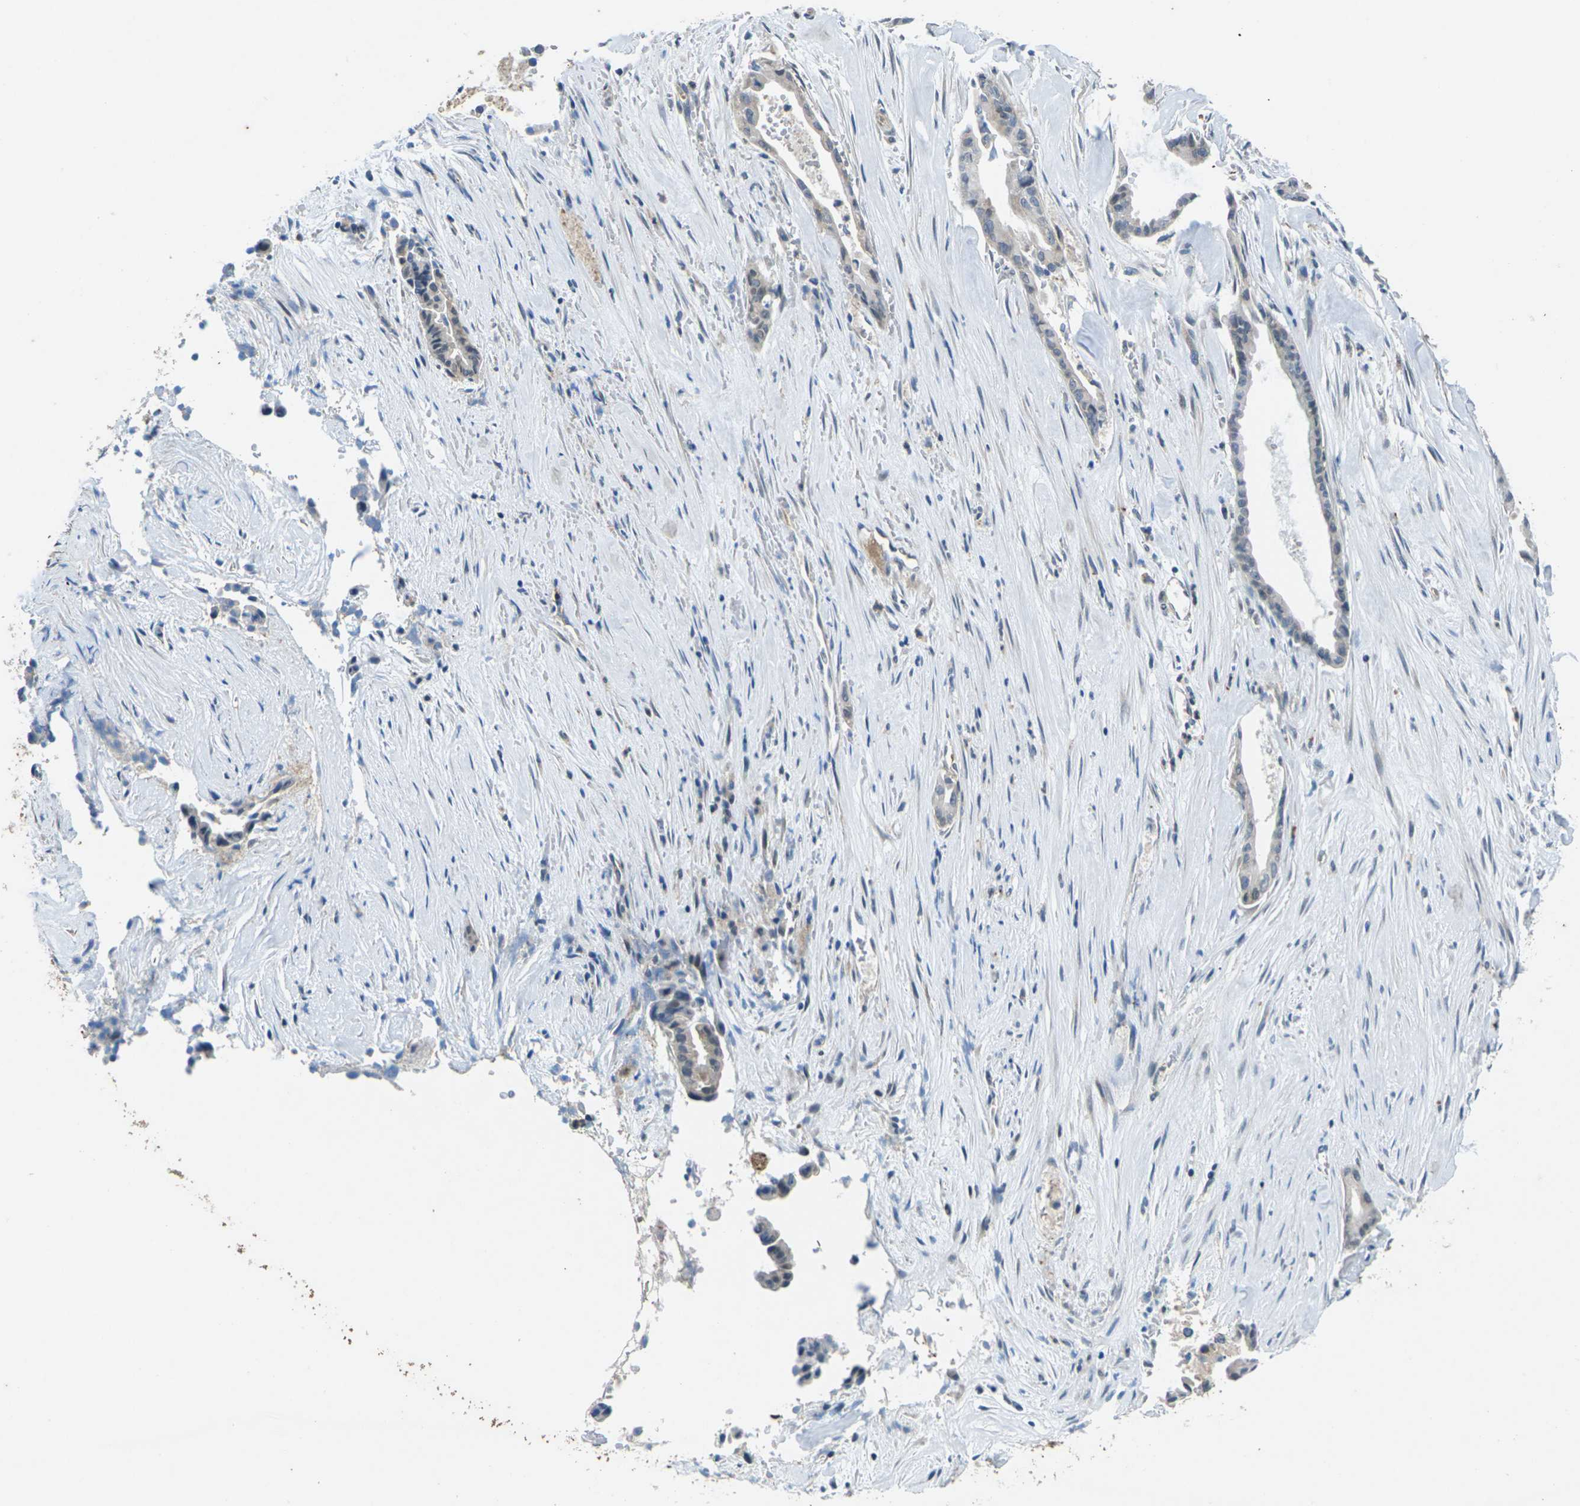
{"staining": {"intensity": "negative", "quantity": "none", "location": "none"}, "tissue": "liver cancer", "cell_type": "Tumor cells", "image_type": "cancer", "snomed": [{"axis": "morphology", "description": "Cholangiocarcinoma"}, {"axis": "topography", "description": "Liver"}], "caption": "Tumor cells show no significant staining in cholangiocarcinoma (liver).", "gene": "SIGLEC14", "patient": {"sex": "female", "age": 55}}